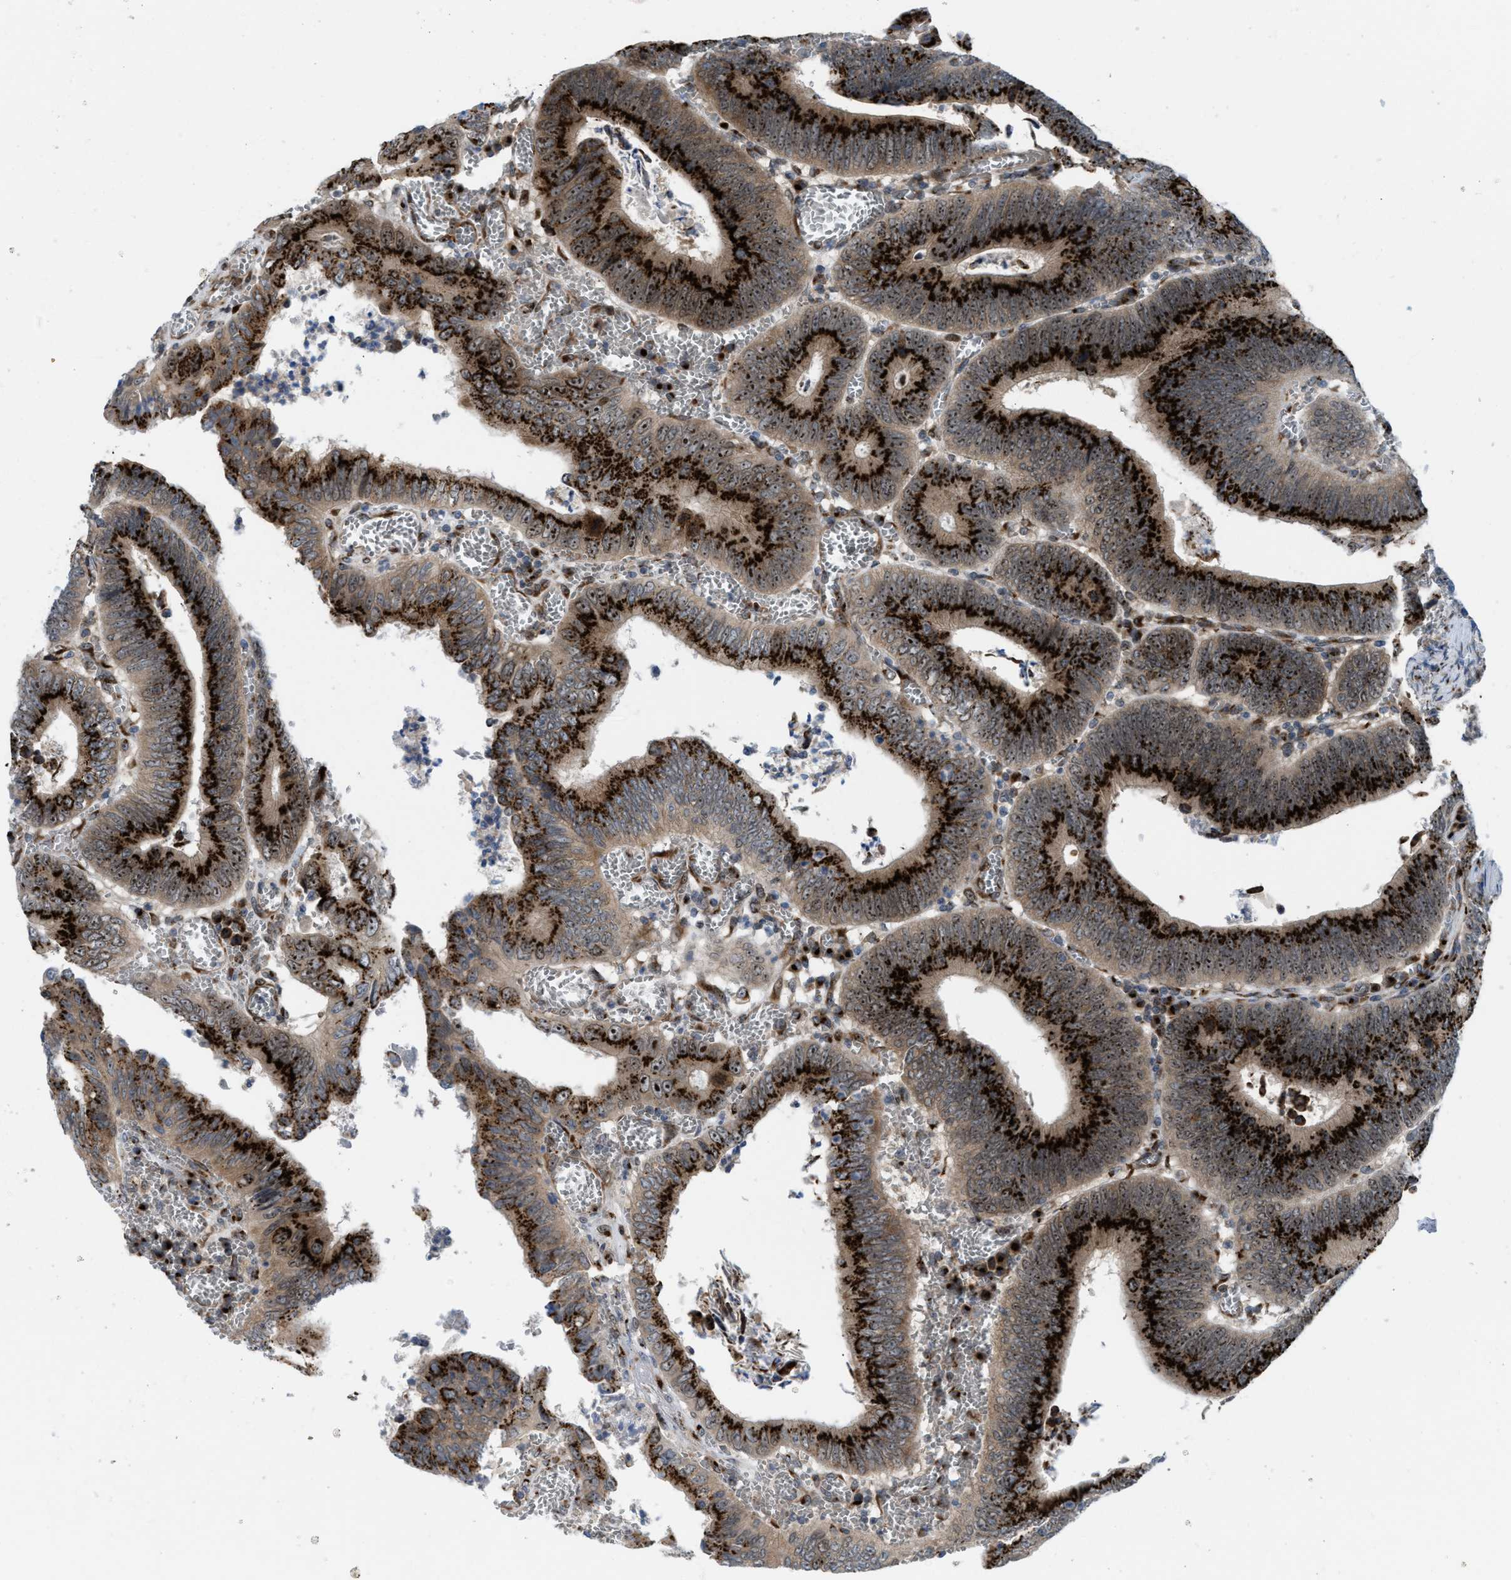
{"staining": {"intensity": "strong", "quantity": ">75%", "location": "cytoplasmic/membranous"}, "tissue": "colorectal cancer", "cell_type": "Tumor cells", "image_type": "cancer", "snomed": [{"axis": "morphology", "description": "Inflammation, NOS"}, {"axis": "morphology", "description": "Adenocarcinoma, NOS"}, {"axis": "topography", "description": "Colon"}], "caption": "A brown stain shows strong cytoplasmic/membranous staining of a protein in human adenocarcinoma (colorectal) tumor cells.", "gene": "SLC38A10", "patient": {"sex": "male", "age": 72}}